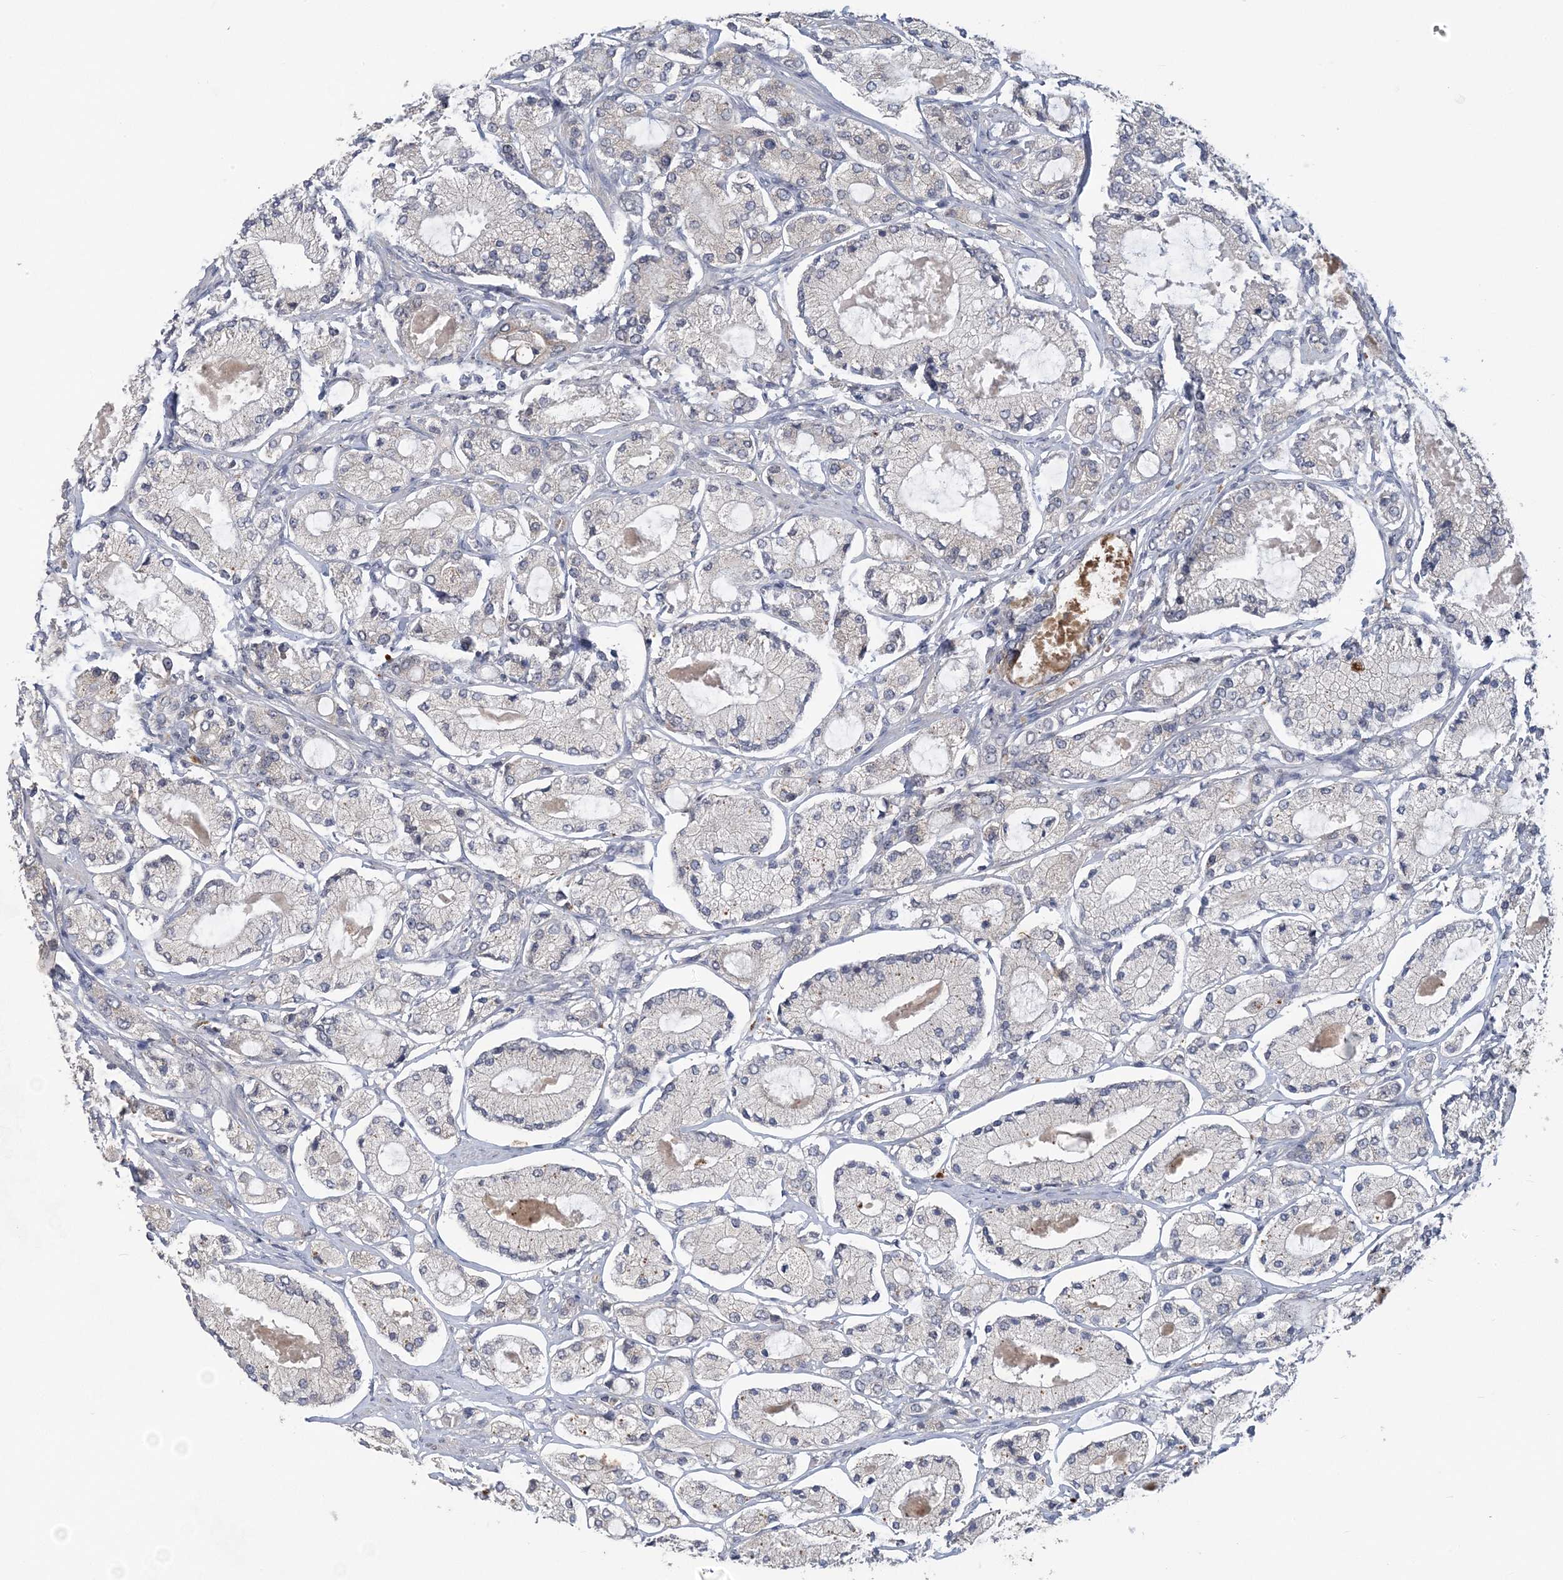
{"staining": {"intensity": "negative", "quantity": "none", "location": "none"}, "tissue": "prostate cancer", "cell_type": "Tumor cells", "image_type": "cancer", "snomed": [{"axis": "morphology", "description": "Adenocarcinoma, High grade"}, {"axis": "topography", "description": "Prostate"}], "caption": "Protein analysis of adenocarcinoma (high-grade) (prostate) demonstrates no significant positivity in tumor cells. The staining was performed using DAB to visualize the protein expression in brown, while the nuclei were stained in blue with hematoxylin (Magnification: 20x).", "gene": "ZBTB7A", "patient": {"sex": "male", "age": 65}}